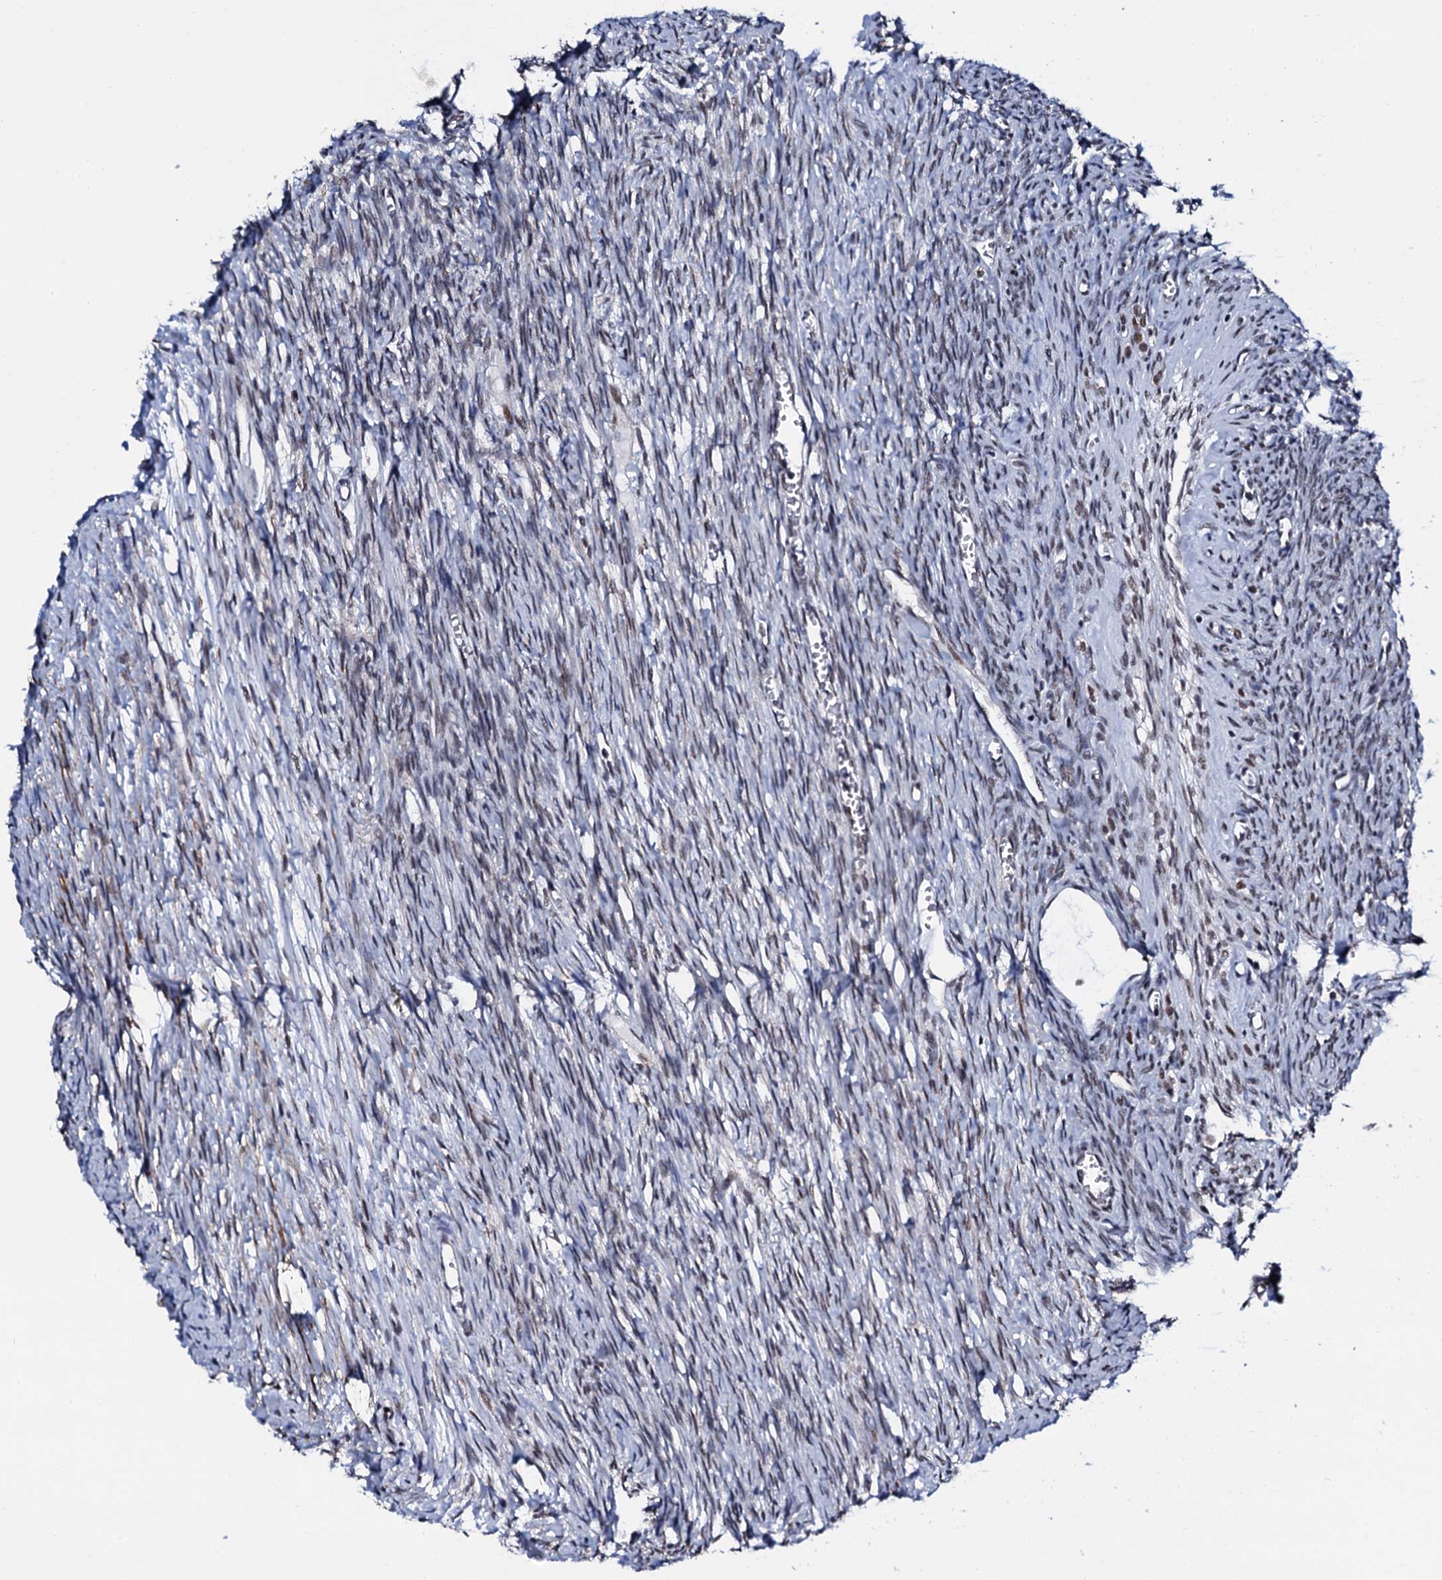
{"staining": {"intensity": "moderate", "quantity": ">75%", "location": "nuclear"}, "tissue": "ovary", "cell_type": "Follicle cells", "image_type": "normal", "snomed": [{"axis": "morphology", "description": "Normal tissue, NOS"}, {"axis": "topography", "description": "Ovary"}], "caption": "Immunohistochemistry image of unremarkable human ovary stained for a protein (brown), which shows medium levels of moderate nuclear positivity in approximately >75% of follicle cells.", "gene": "CWC15", "patient": {"sex": "female", "age": 44}}